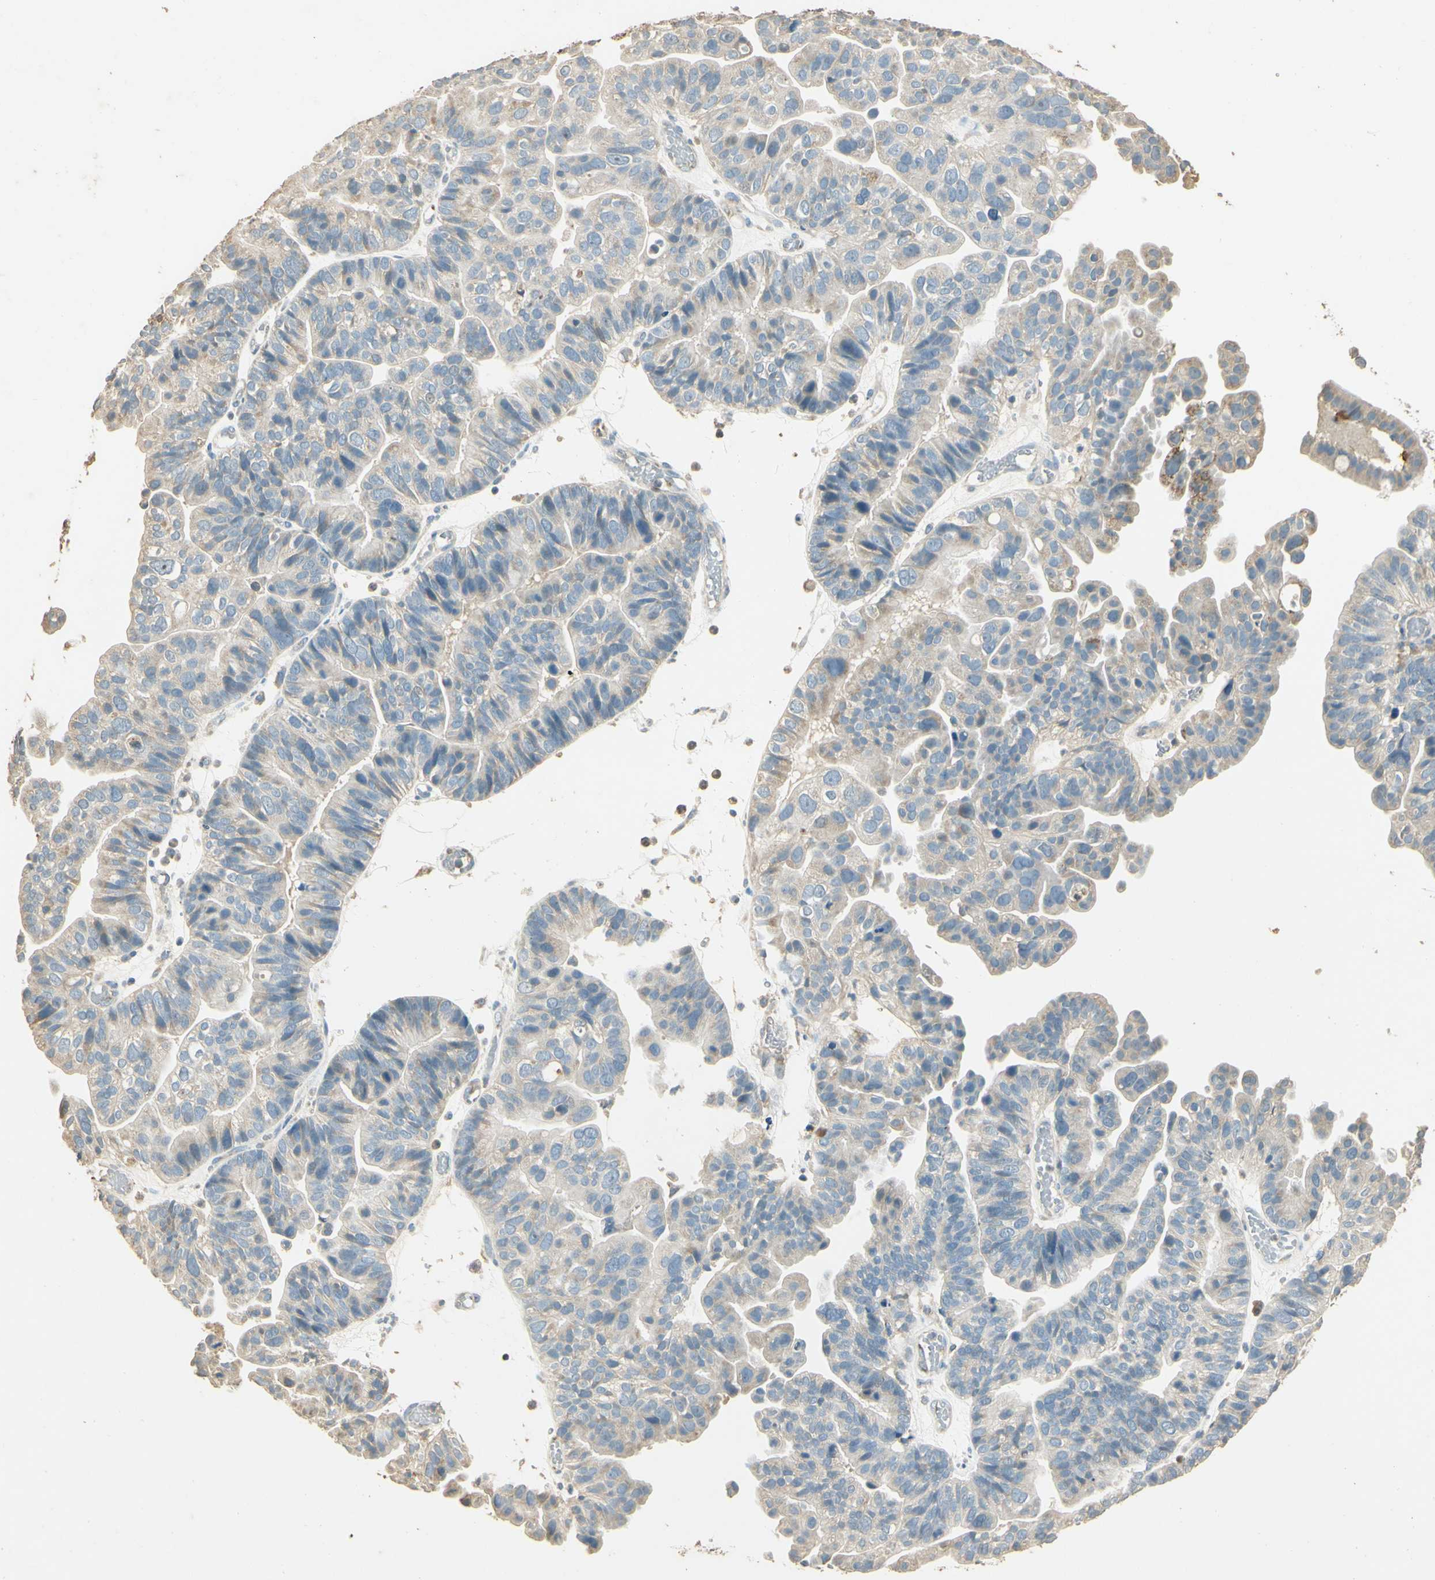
{"staining": {"intensity": "weak", "quantity": "25%-75%", "location": "cytoplasmic/membranous"}, "tissue": "ovarian cancer", "cell_type": "Tumor cells", "image_type": "cancer", "snomed": [{"axis": "morphology", "description": "Cystadenocarcinoma, serous, NOS"}, {"axis": "topography", "description": "Ovary"}], "caption": "IHC micrograph of human ovarian cancer stained for a protein (brown), which exhibits low levels of weak cytoplasmic/membranous staining in about 25%-75% of tumor cells.", "gene": "UXS1", "patient": {"sex": "female", "age": 56}}